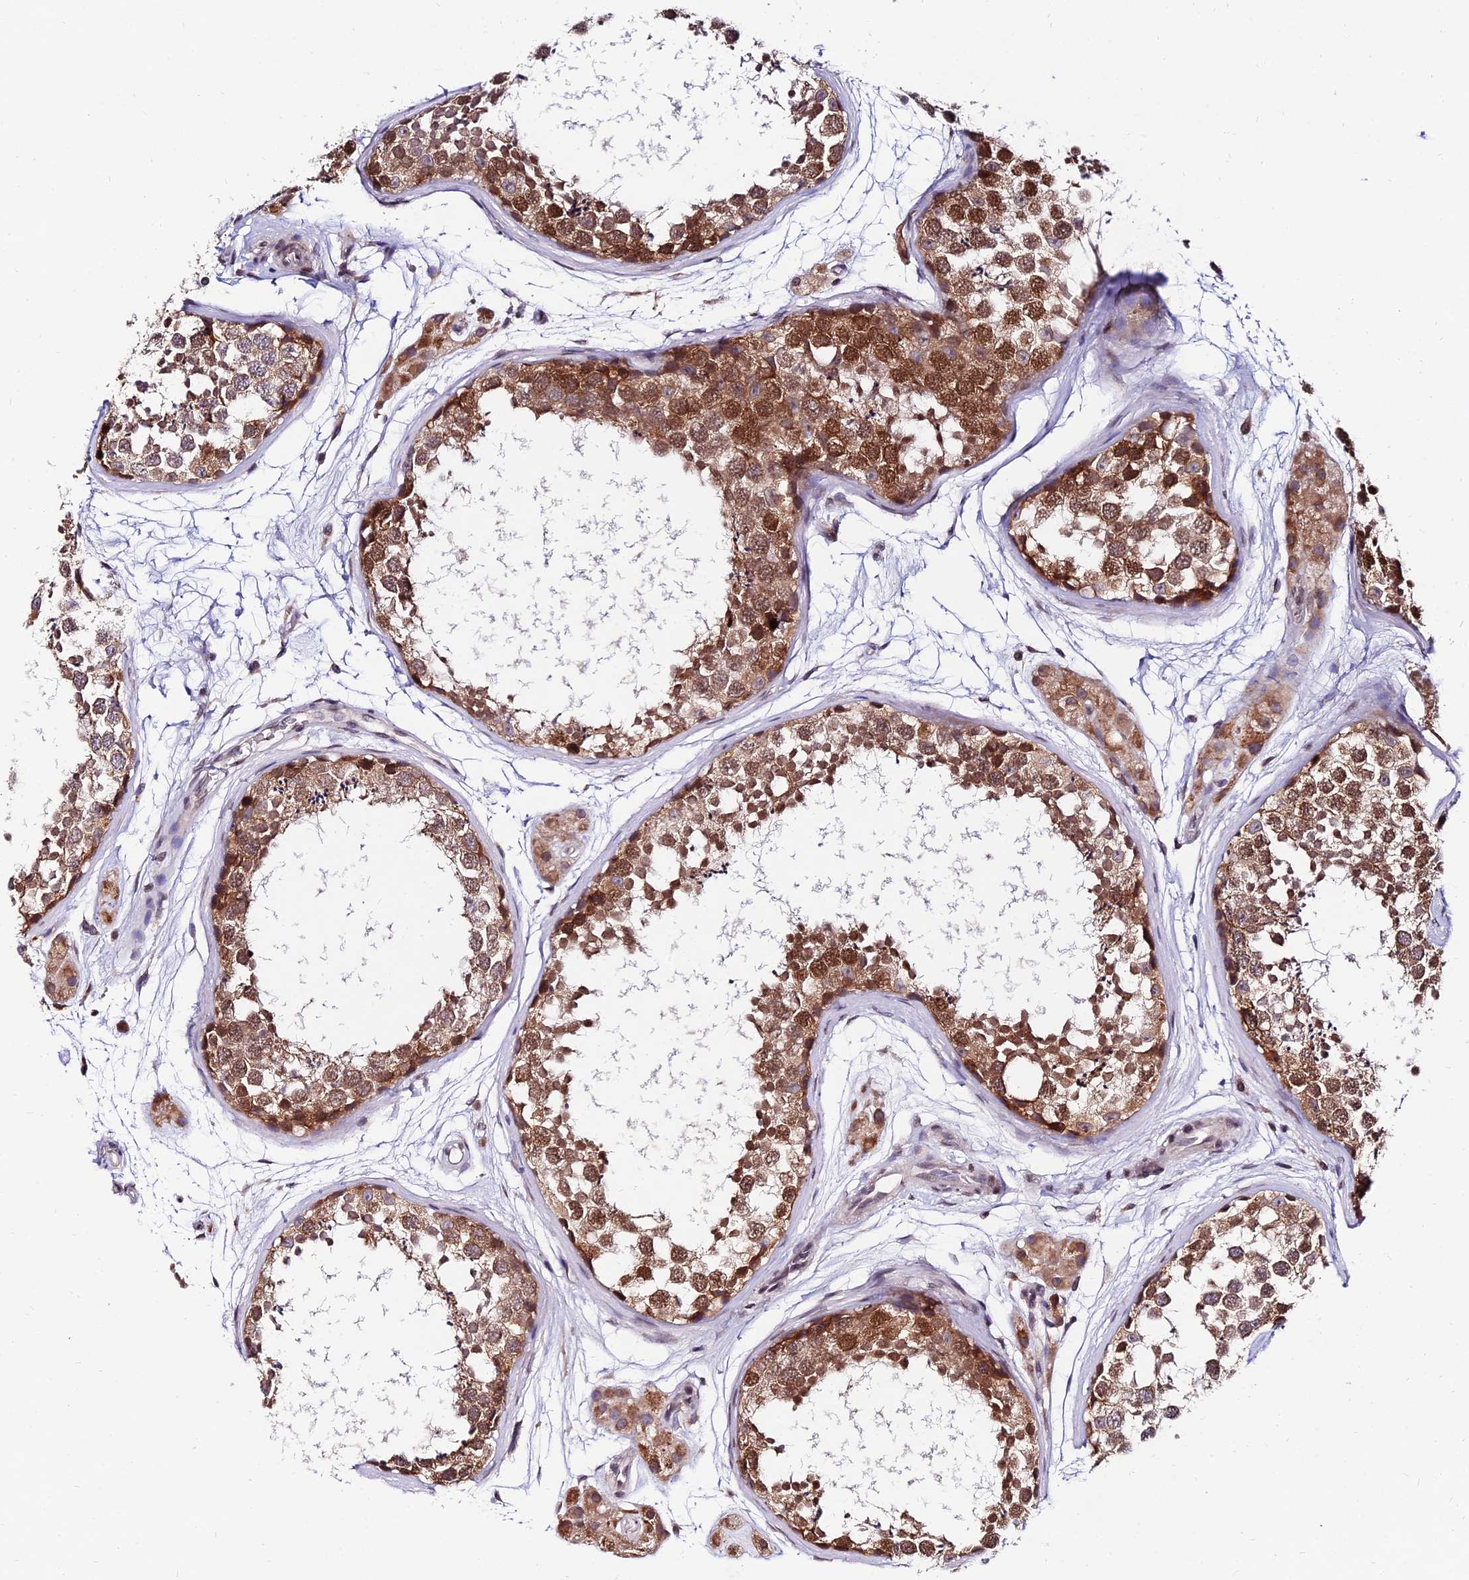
{"staining": {"intensity": "moderate", "quantity": ">75%", "location": "cytoplasmic/membranous,nuclear"}, "tissue": "testis", "cell_type": "Cells in seminiferous ducts", "image_type": "normal", "snomed": [{"axis": "morphology", "description": "Normal tissue, NOS"}, {"axis": "topography", "description": "Testis"}], "caption": "High-magnification brightfield microscopy of benign testis stained with DAB (brown) and counterstained with hematoxylin (blue). cells in seminiferous ducts exhibit moderate cytoplasmic/membranous,nuclear positivity is seen in about>75% of cells.", "gene": "CDNF", "patient": {"sex": "male", "age": 56}}